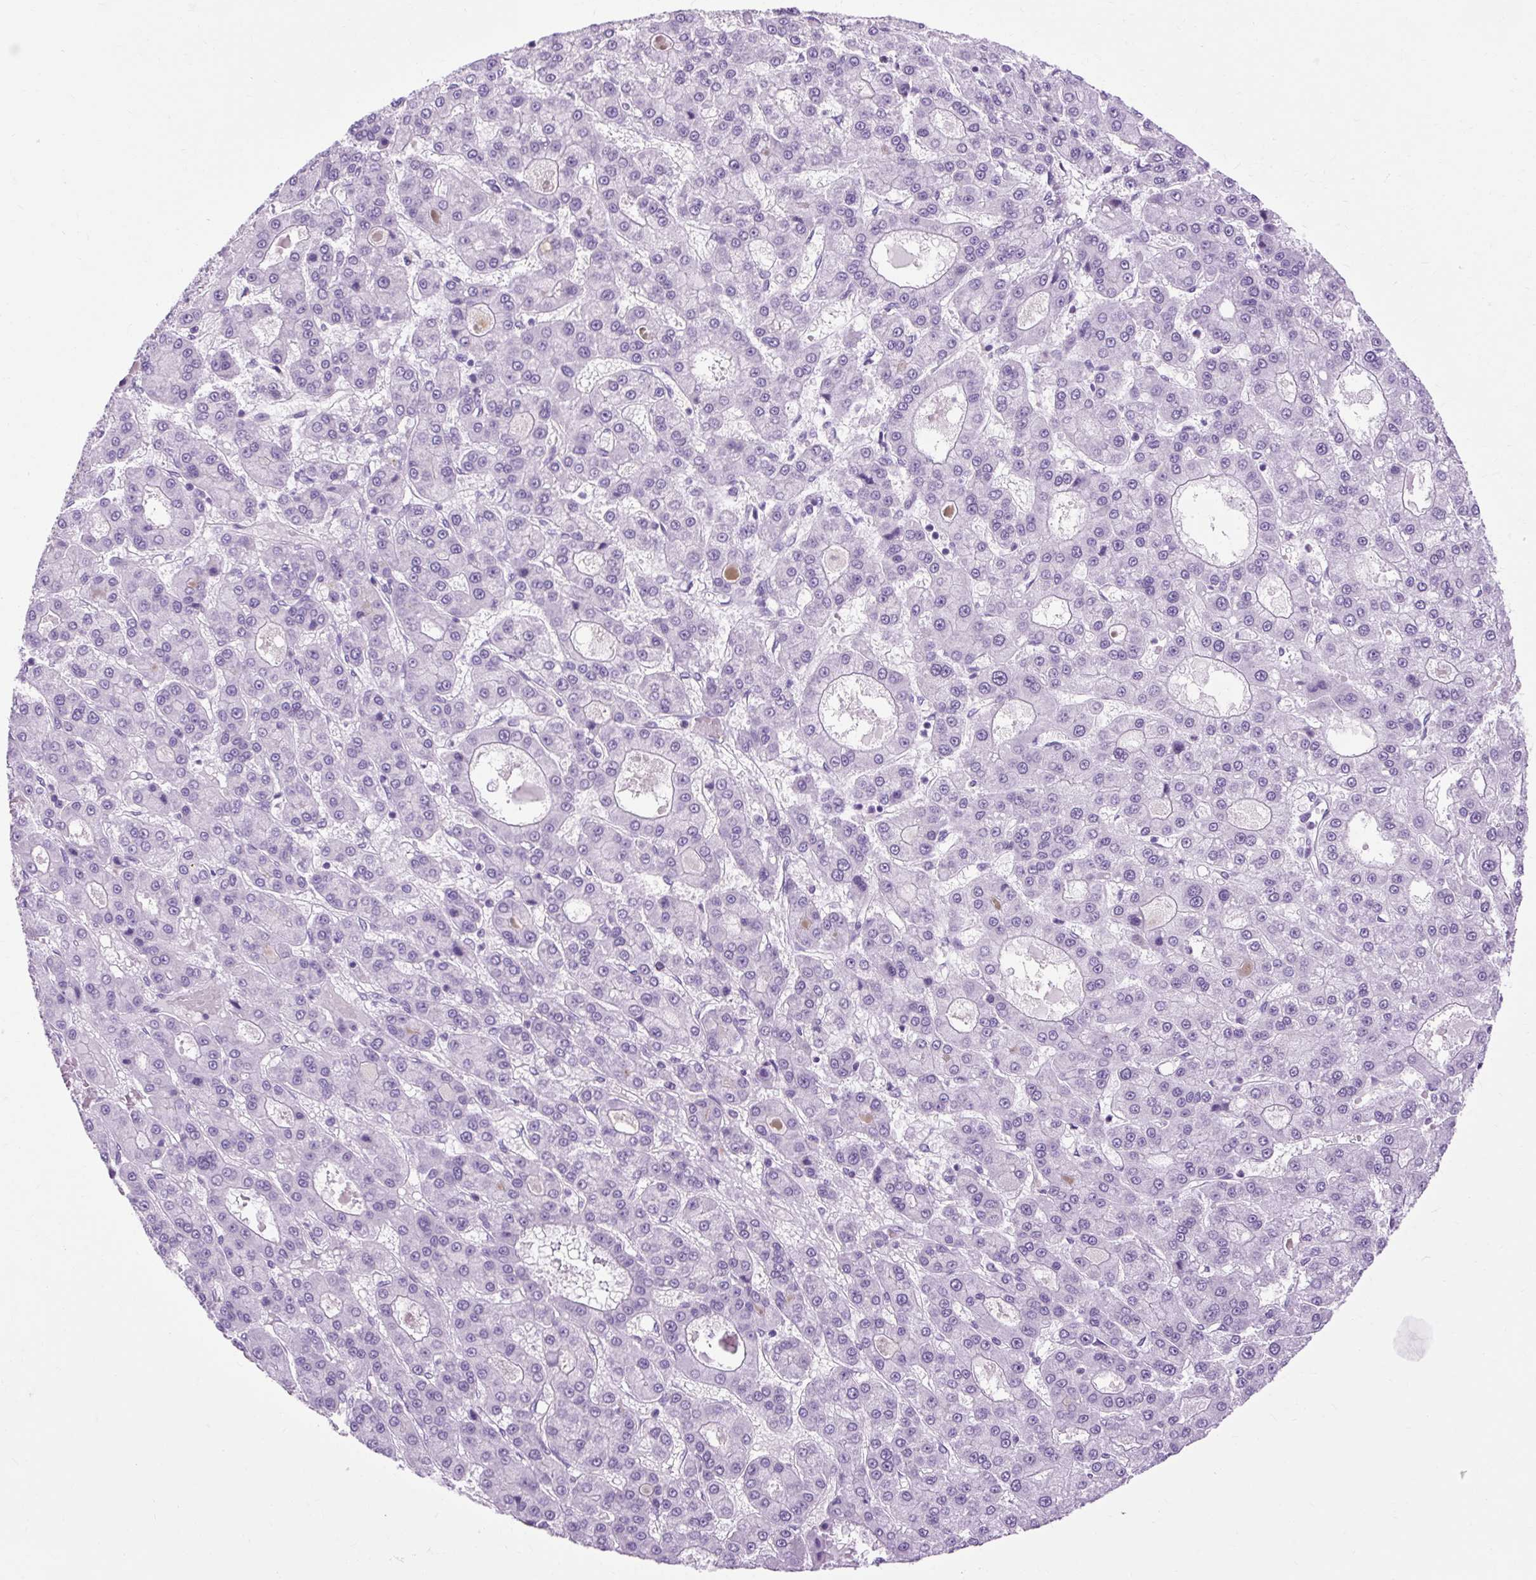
{"staining": {"intensity": "negative", "quantity": "none", "location": "none"}, "tissue": "liver cancer", "cell_type": "Tumor cells", "image_type": "cancer", "snomed": [{"axis": "morphology", "description": "Carcinoma, Hepatocellular, NOS"}, {"axis": "topography", "description": "Liver"}], "caption": "High magnification brightfield microscopy of liver hepatocellular carcinoma stained with DAB (3,3'-diaminobenzidine) (brown) and counterstained with hematoxylin (blue): tumor cells show no significant expression. Brightfield microscopy of immunohistochemistry stained with DAB (3,3'-diaminobenzidine) (brown) and hematoxylin (blue), captured at high magnification.", "gene": "OOEP", "patient": {"sex": "male", "age": 70}}